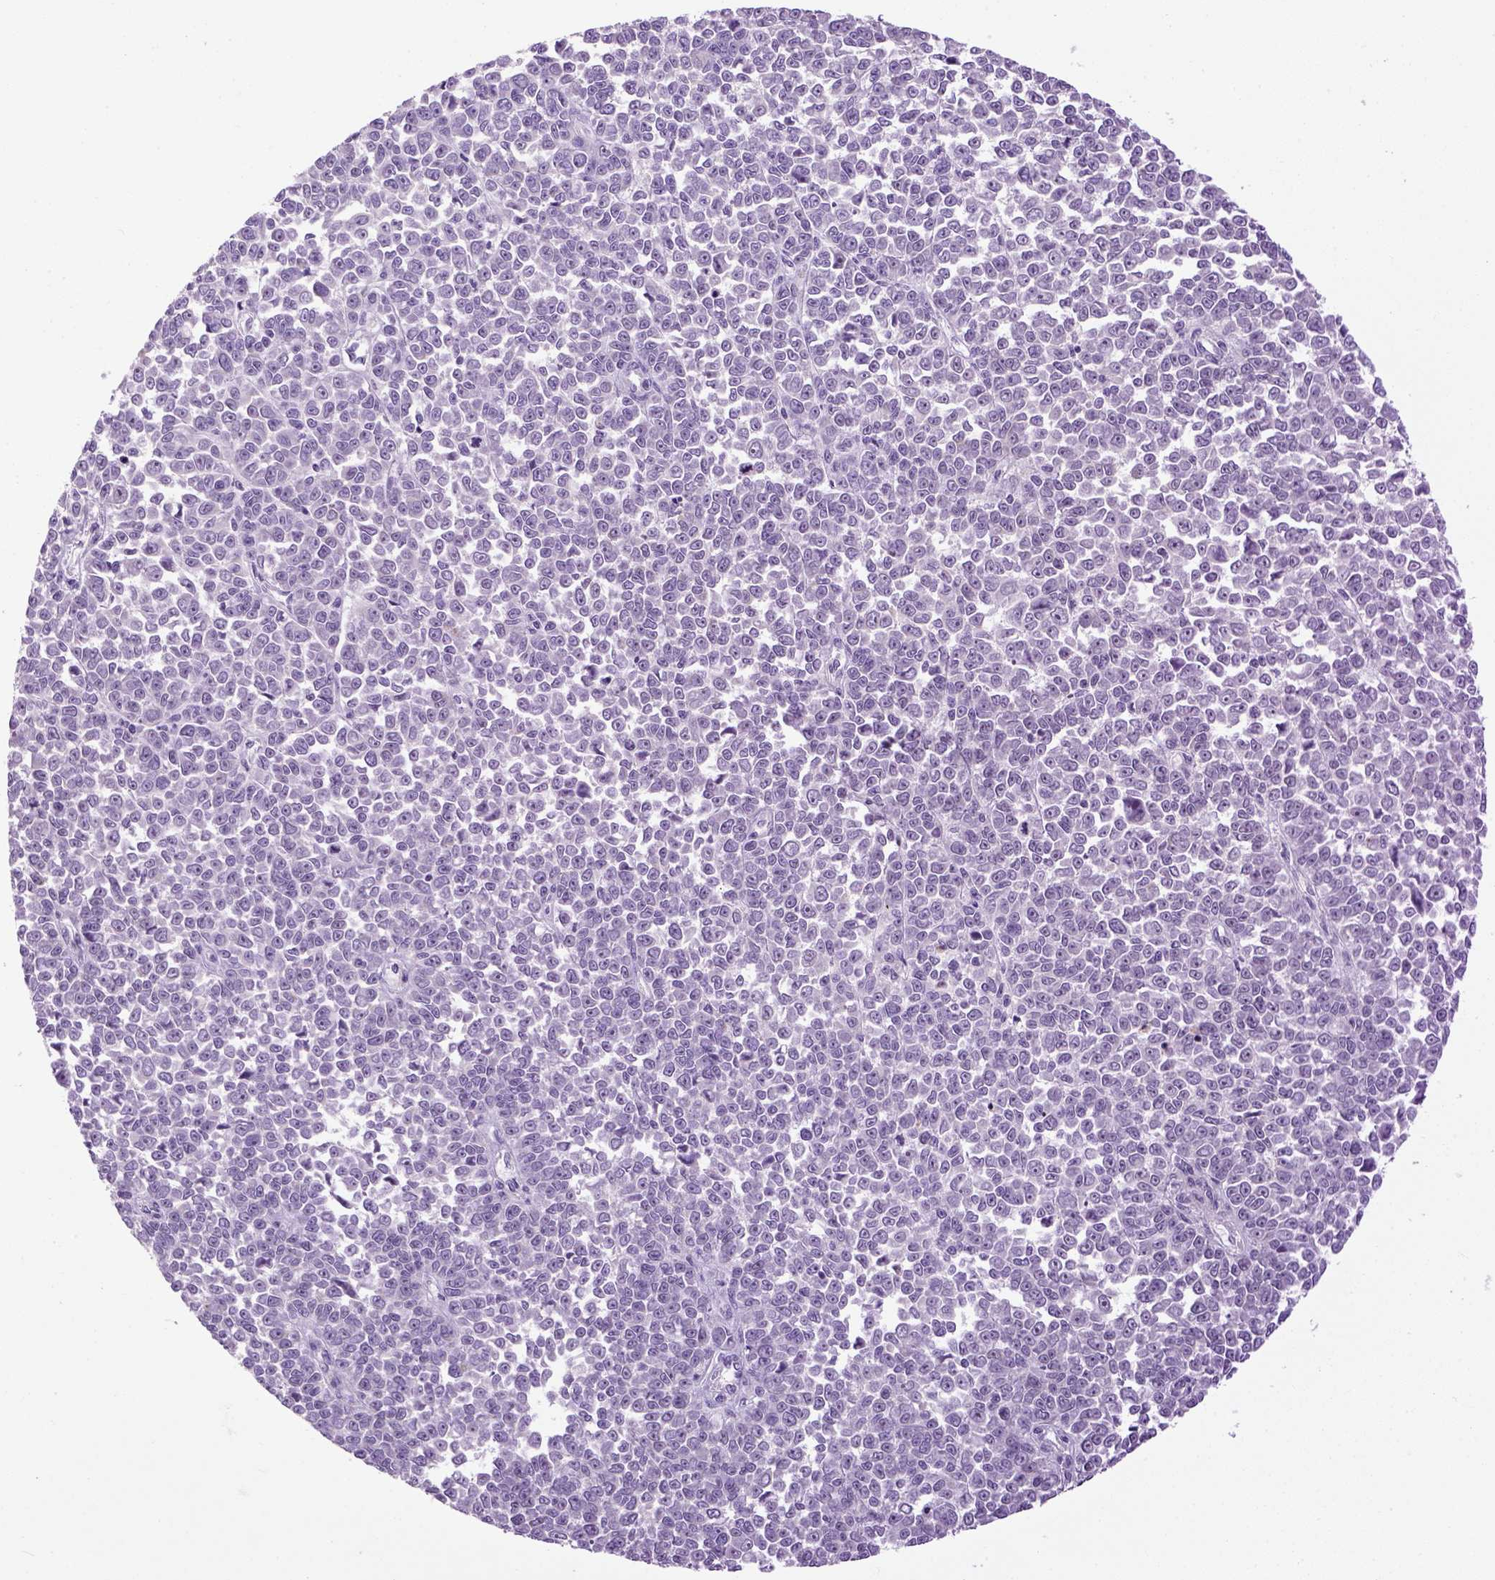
{"staining": {"intensity": "negative", "quantity": "none", "location": "none"}, "tissue": "melanoma", "cell_type": "Tumor cells", "image_type": "cancer", "snomed": [{"axis": "morphology", "description": "Malignant melanoma, NOS"}, {"axis": "topography", "description": "Skin"}], "caption": "DAB immunohistochemical staining of human malignant melanoma reveals no significant staining in tumor cells.", "gene": "UTP4", "patient": {"sex": "female", "age": 95}}